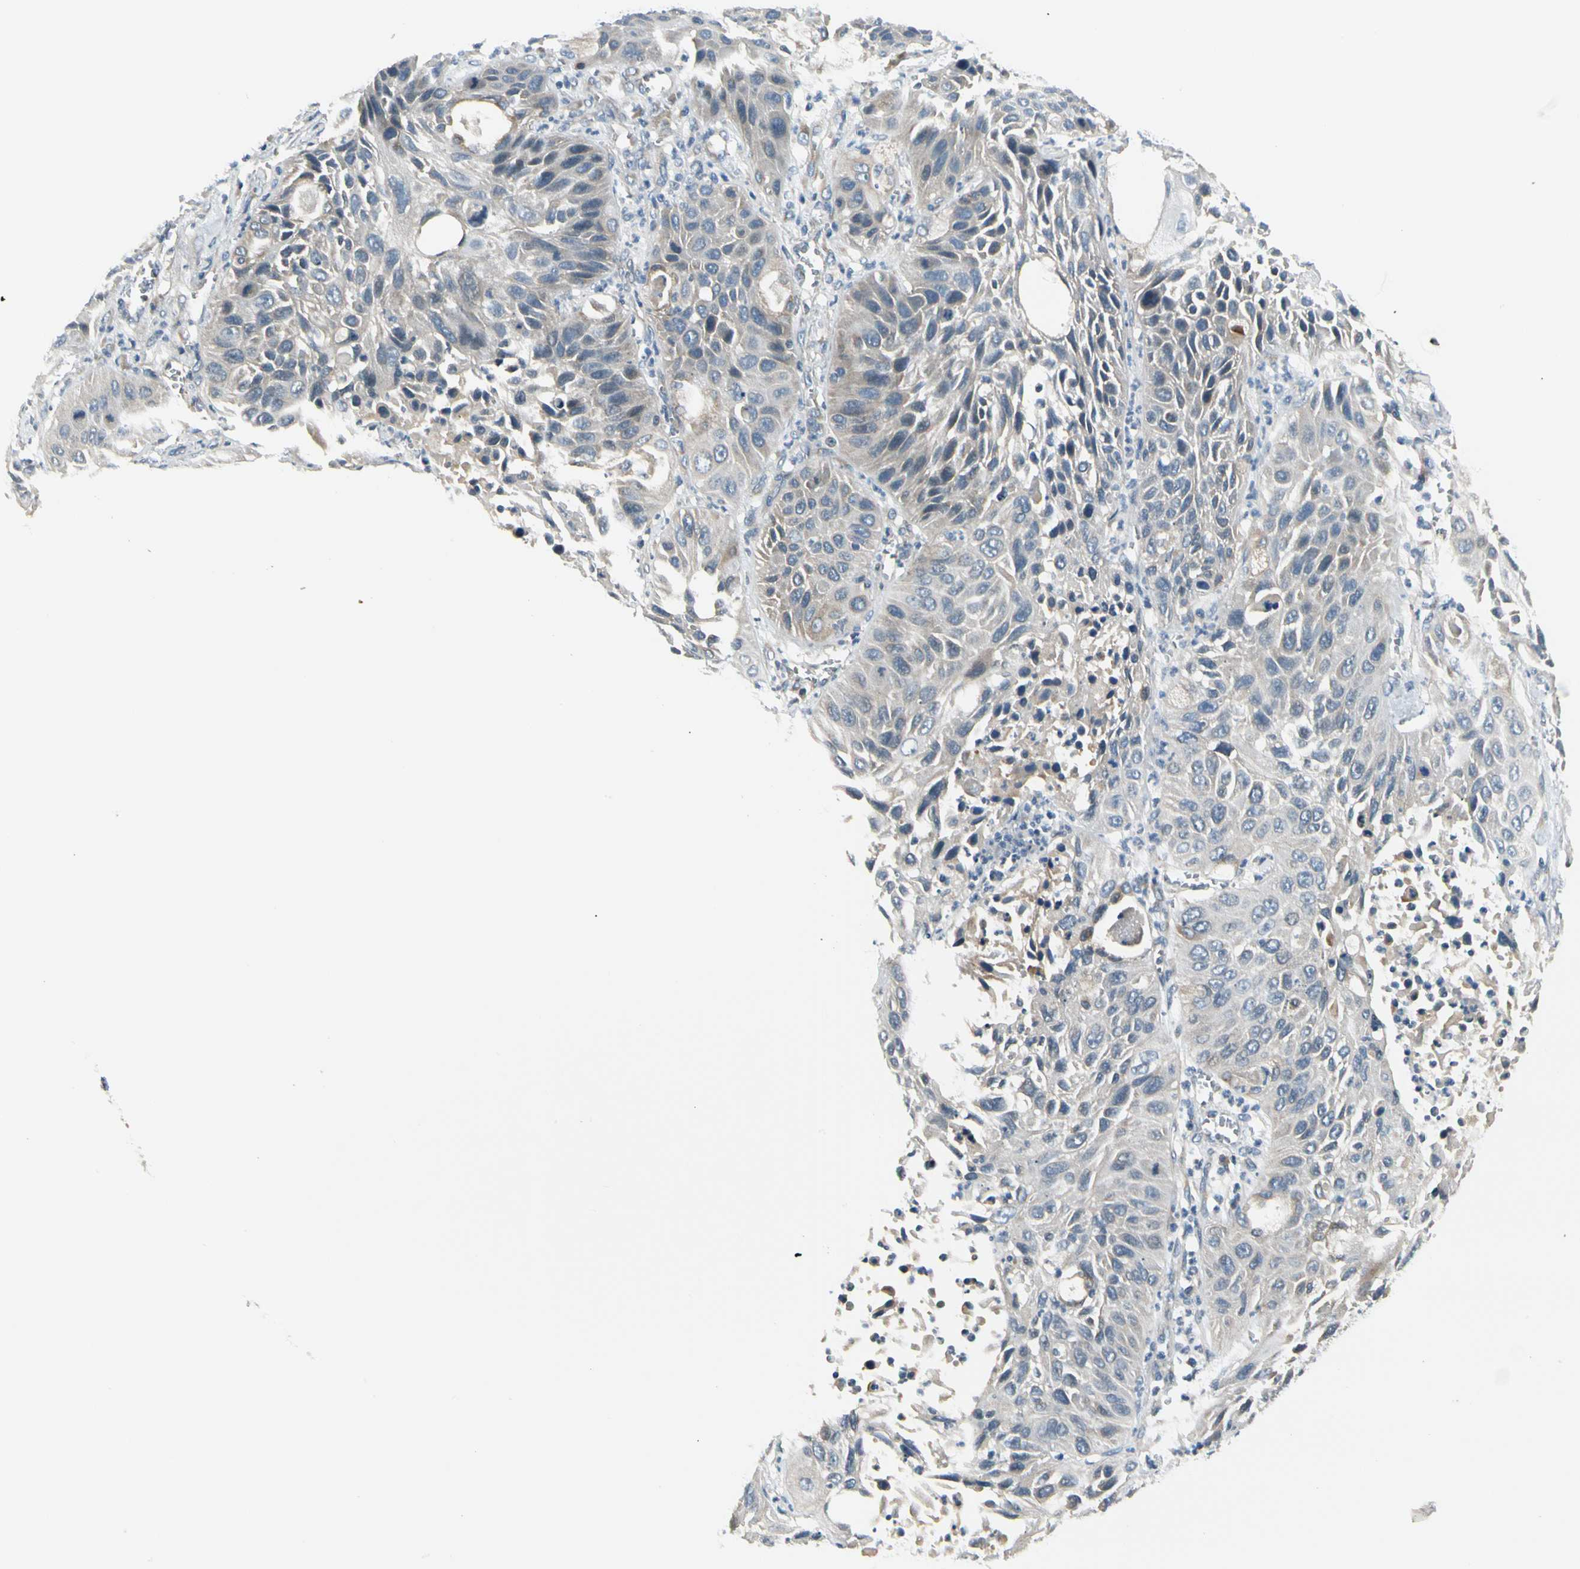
{"staining": {"intensity": "weak", "quantity": "<25%", "location": "cytoplasmic/membranous"}, "tissue": "lung cancer", "cell_type": "Tumor cells", "image_type": "cancer", "snomed": [{"axis": "morphology", "description": "Squamous cell carcinoma, NOS"}, {"axis": "topography", "description": "Lung"}], "caption": "The micrograph demonstrates no significant positivity in tumor cells of lung squamous cell carcinoma. Brightfield microscopy of IHC stained with DAB (brown) and hematoxylin (blue), captured at high magnification.", "gene": "BNIP1", "patient": {"sex": "female", "age": 76}}